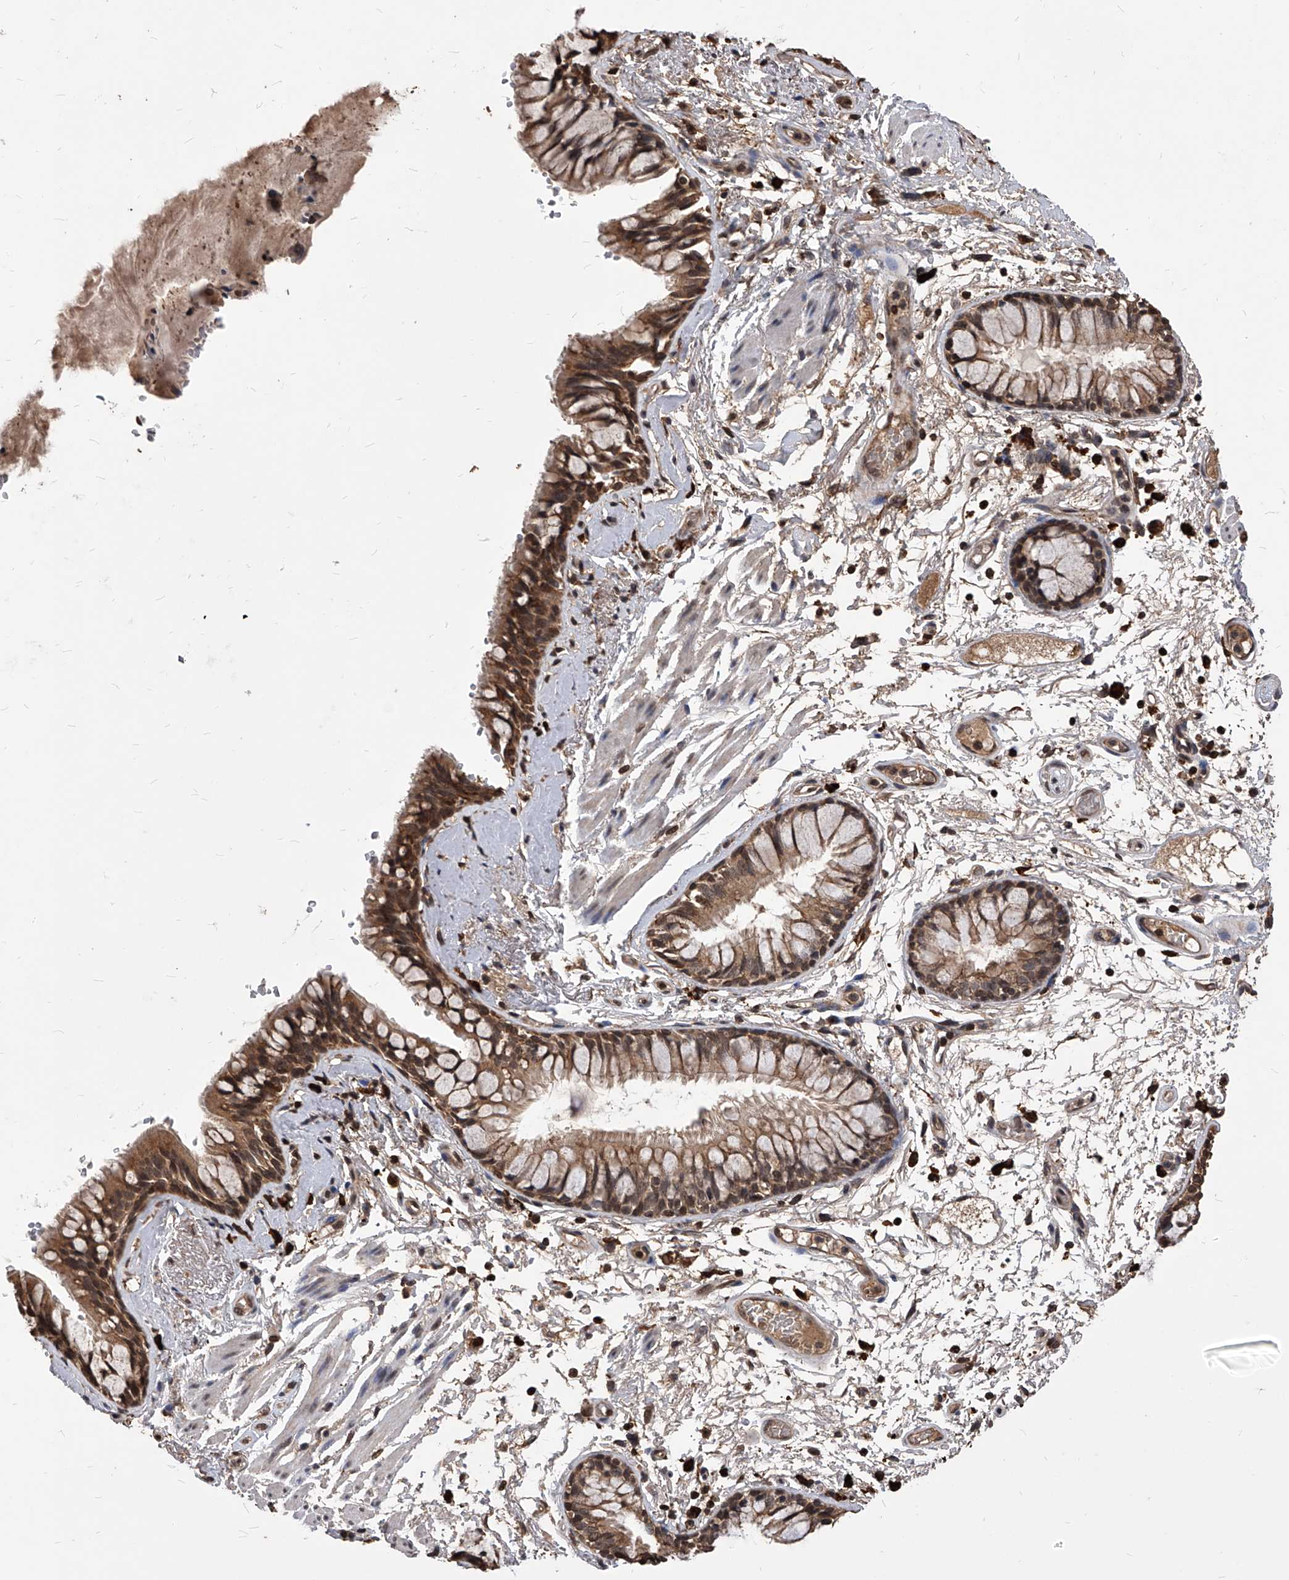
{"staining": {"intensity": "strong", "quantity": ">75%", "location": "cytoplasmic/membranous,nuclear"}, "tissue": "bronchus", "cell_type": "Respiratory epithelial cells", "image_type": "normal", "snomed": [{"axis": "morphology", "description": "Normal tissue, NOS"}, {"axis": "topography", "description": "Cartilage tissue"}, {"axis": "topography", "description": "Bronchus"}], "caption": "Protein analysis of normal bronchus reveals strong cytoplasmic/membranous,nuclear positivity in about >75% of respiratory epithelial cells.", "gene": "ID1", "patient": {"sex": "female", "age": 73}}